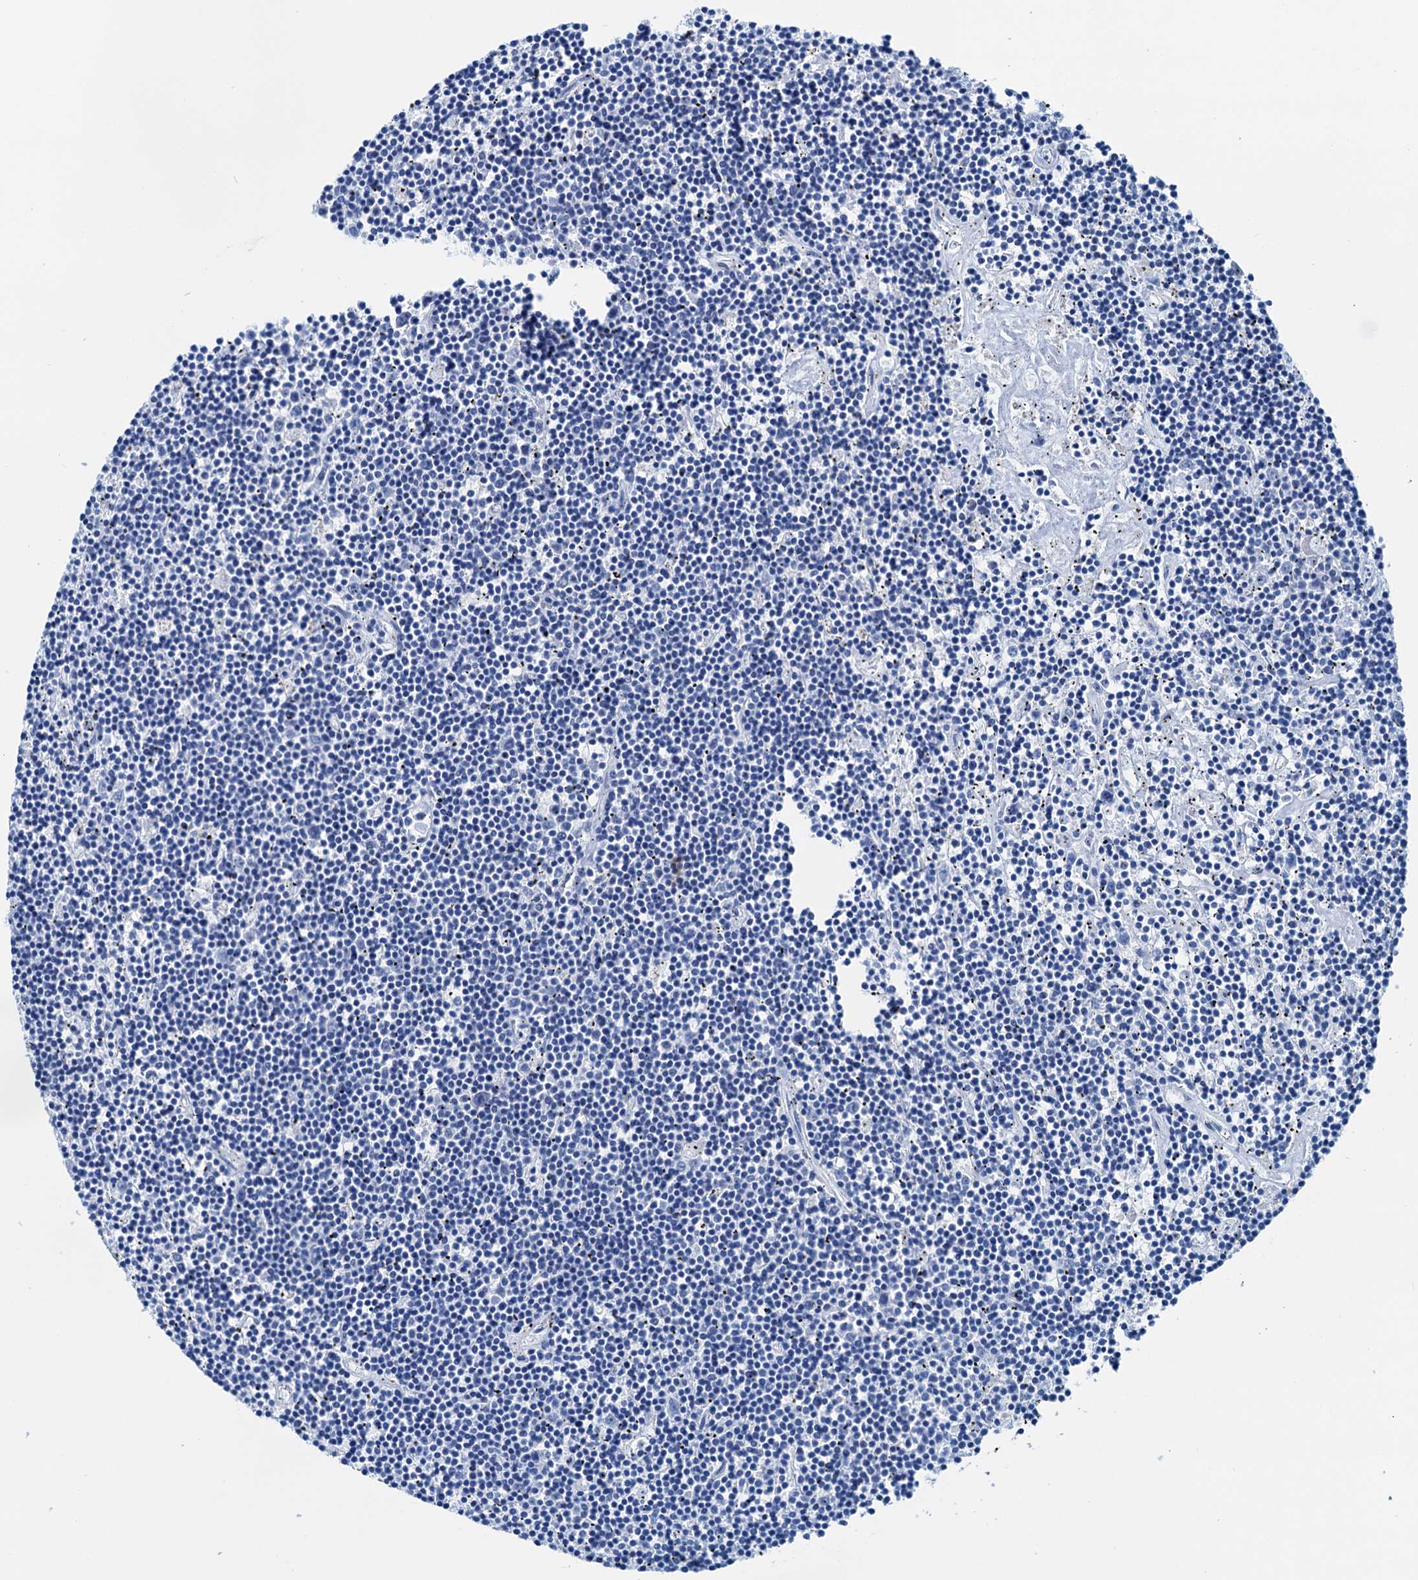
{"staining": {"intensity": "negative", "quantity": "none", "location": "none"}, "tissue": "lymphoma", "cell_type": "Tumor cells", "image_type": "cancer", "snomed": [{"axis": "morphology", "description": "Malignant lymphoma, non-Hodgkin's type, Low grade"}, {"axis": "topography", "description": "Spleen"}], "caption": "DAB (3,3'-diaminobenzidine) immunohistochemical staining of human malignant lymphoma, non-Hodgkin's type (low-grade) reveals no significant staining in tumor cells.", "gene": "KNDC1", "patient": {"sex": "male", "age": 76}}